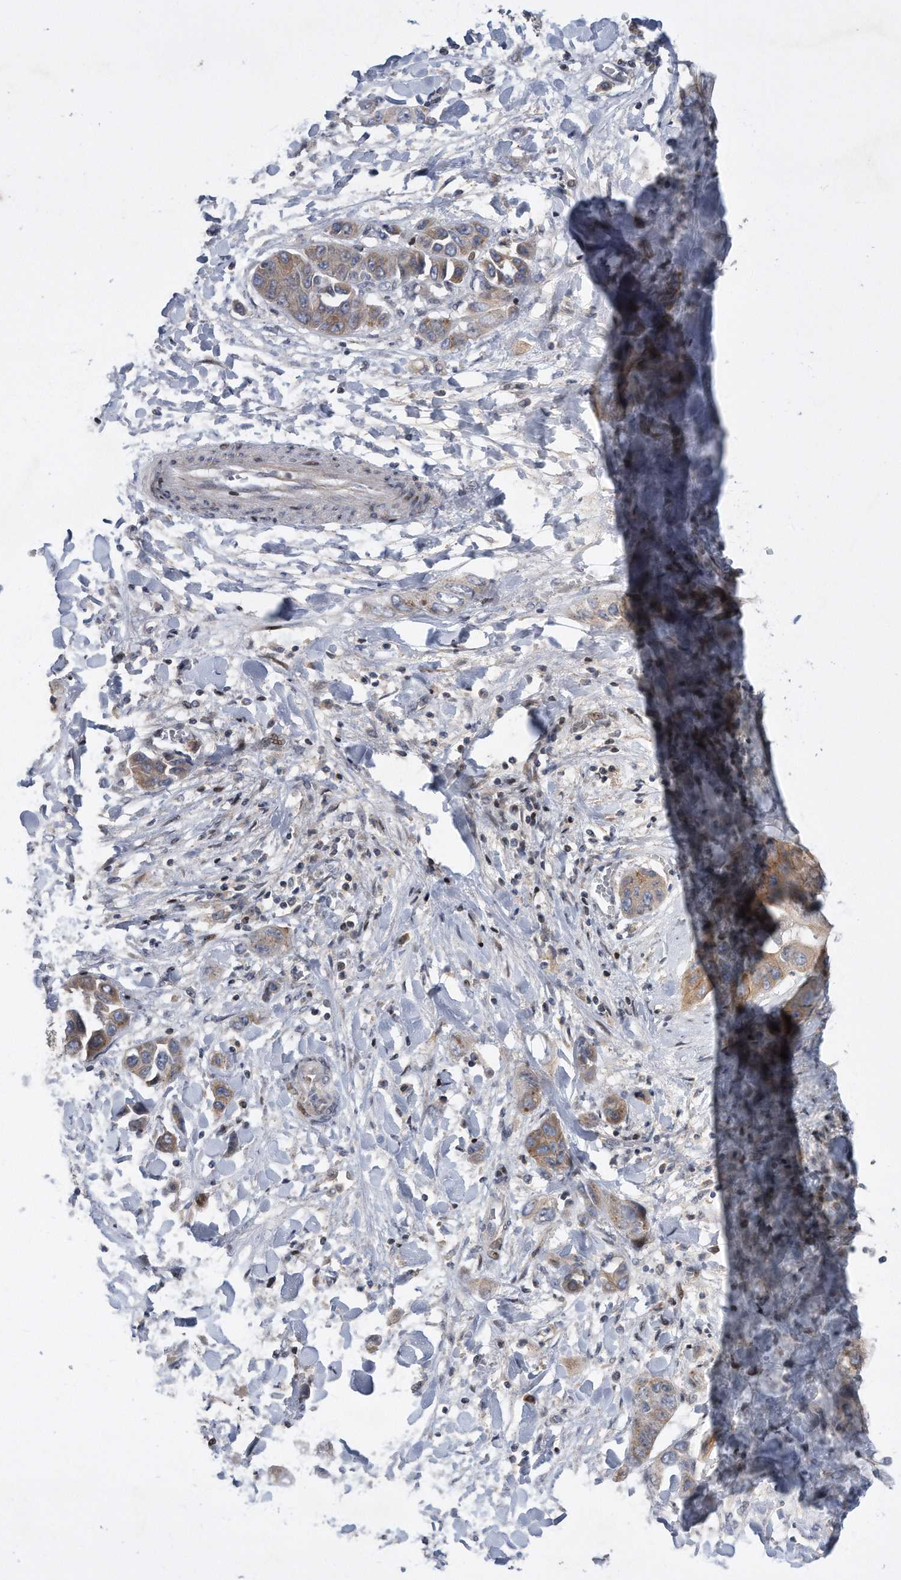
{"staining": {"intensity": "weak", "quantity": "25%-75%", "location": "cytoplasmic/membranous"}, "tissue": "liver cancer", "cell_type": "Tumor cells", "image_type": "cancer", "snomed": [{"axis": "morphology", "description": "Cholangiocarcinoma"}, {"axis": "topography", "description": "Liver"}], "caption": "Liver cancer (cholangiocarcinoma) stained with a brown dye demonstrates weak cytoplasmic/membranous positive staining in approximately 25%-75% of tumor cells.", "gene": "CDH12", "patient": {"sex": "female", "age": 52}}